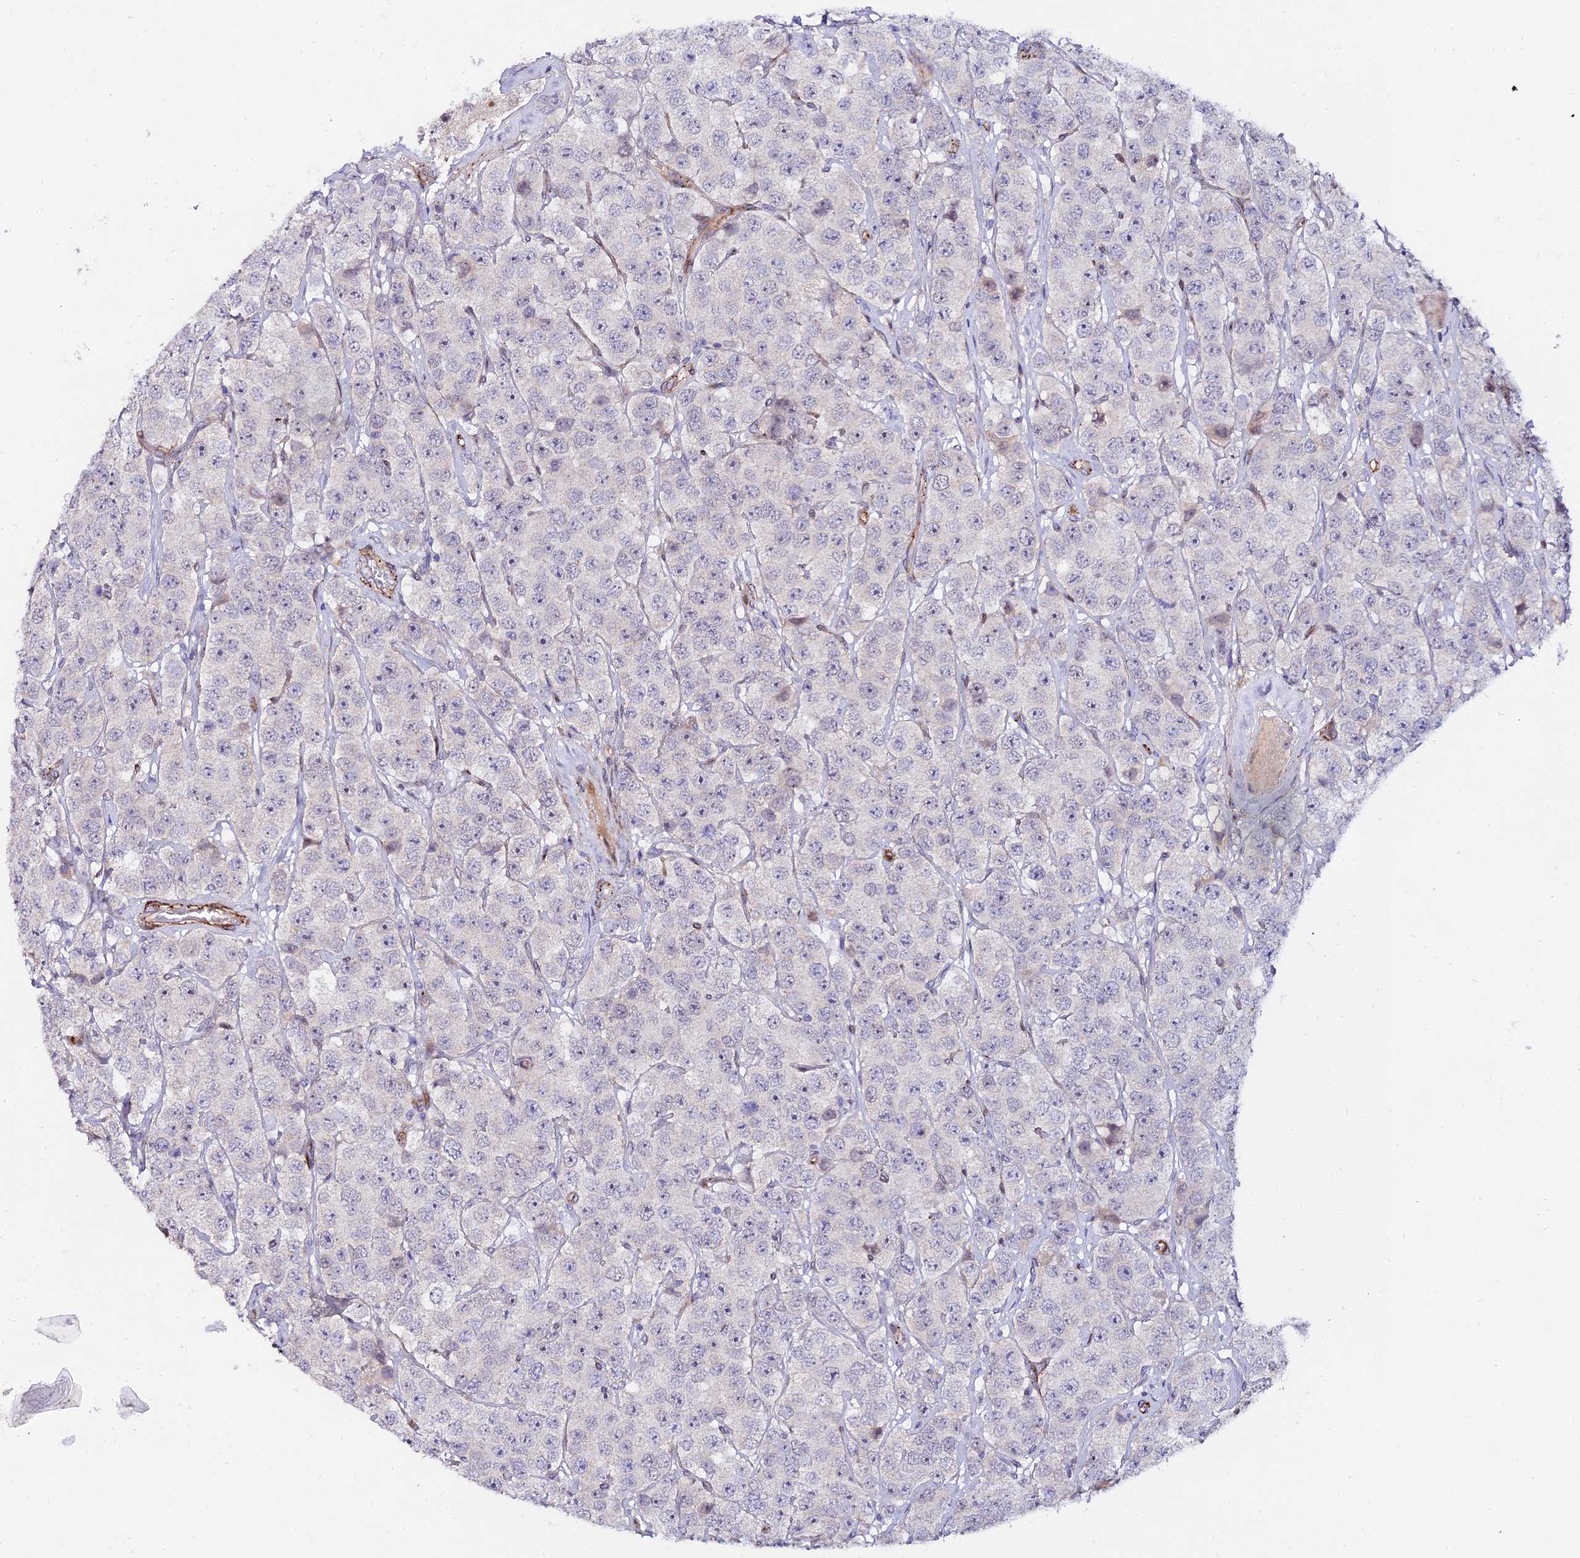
{"staining": {"intensity": "negative", "quantity": "none", "location": "none"}, "tissue": "testis cancer", "cell_type": "Tumor cells", "image_type": "cancer", "snomed": [{"axis": "morphology", "description": "Seminoma, NOS"}, {"axis": "topography", "description": "Testis"}], "caption": "The image reveals no staining of tumor cells in testis cancer. The staining was performed using DAB (3,3'-diaminobenzidine) to visualize the protein expression in brown, while the nuclei were stained in blue with hematoxylin (Magnification: 20x).", "gene": "ALDH3B2", "patient": {"sex": "male", "age": 28}}